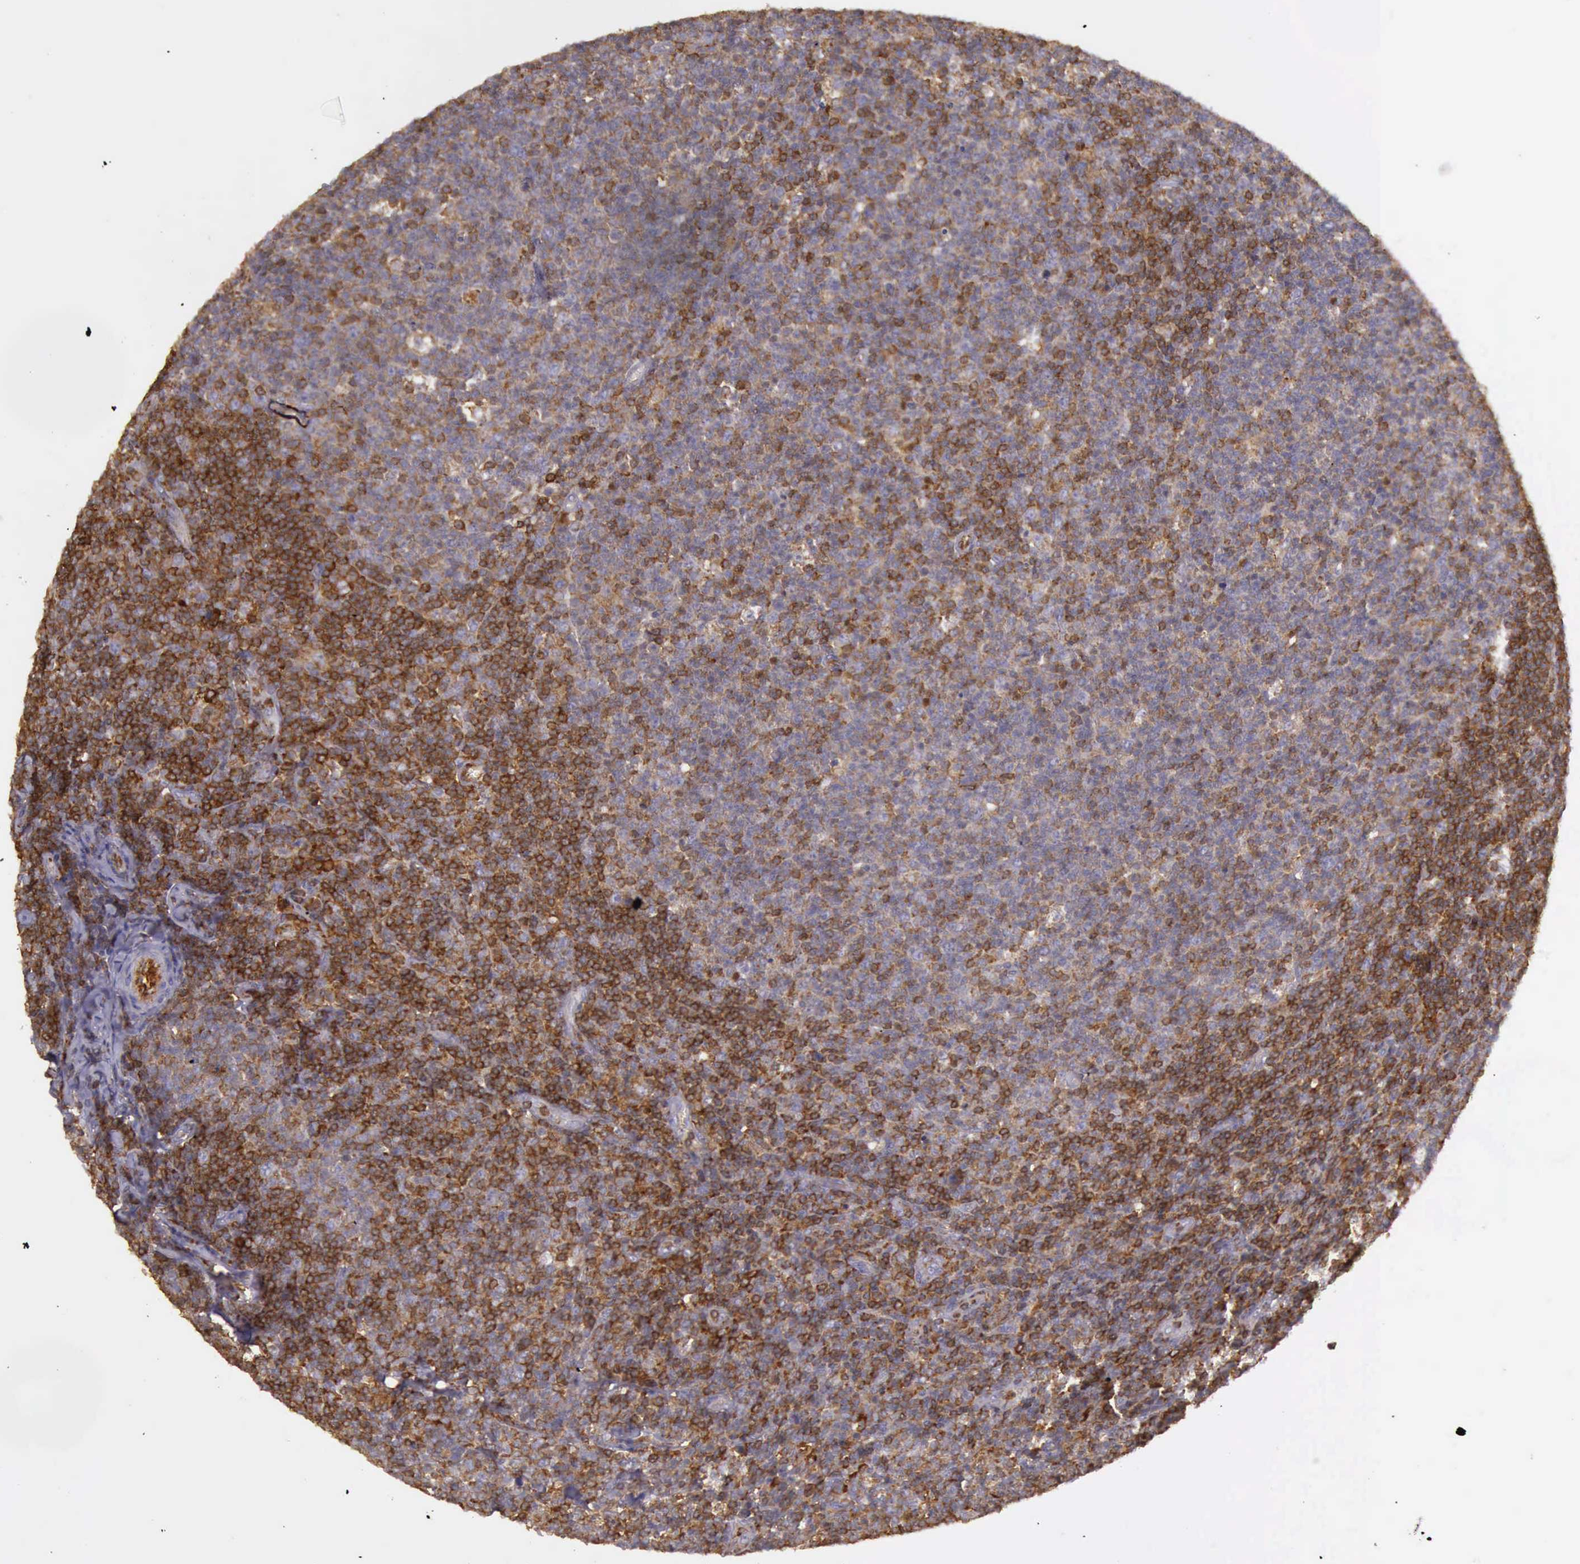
{"staining": {"intensity": "strong", "quantity": ">75%", "location": "cytoplasmic/membranous"}, "tissue": "lymphoma", "cell_type": "Tumor cells", "image_type": "cancer", "snomed": [{"axis": "morphology", "description": "Malignant lymphoma, non-Hodgkin's type, Low grade"}, {"axis": "topography", "description": "Lymph node"}], "caption": "DAB immunohistochemical staining of malignant lymphoma, non-Hodgkin's type (low-grade) shows strong cytoplasmic/membranous protein staining in approximately >75% of tumor cells. The staining was performed using DAB (3,3'-diaminobenzidine) to visualize the protein expression in brown, while the nuclei were stained in blue with hematoxylin (Magnification: 20x).", "gene": "ARHGAP4", "patient": {"sex": "male", "age": 74}}